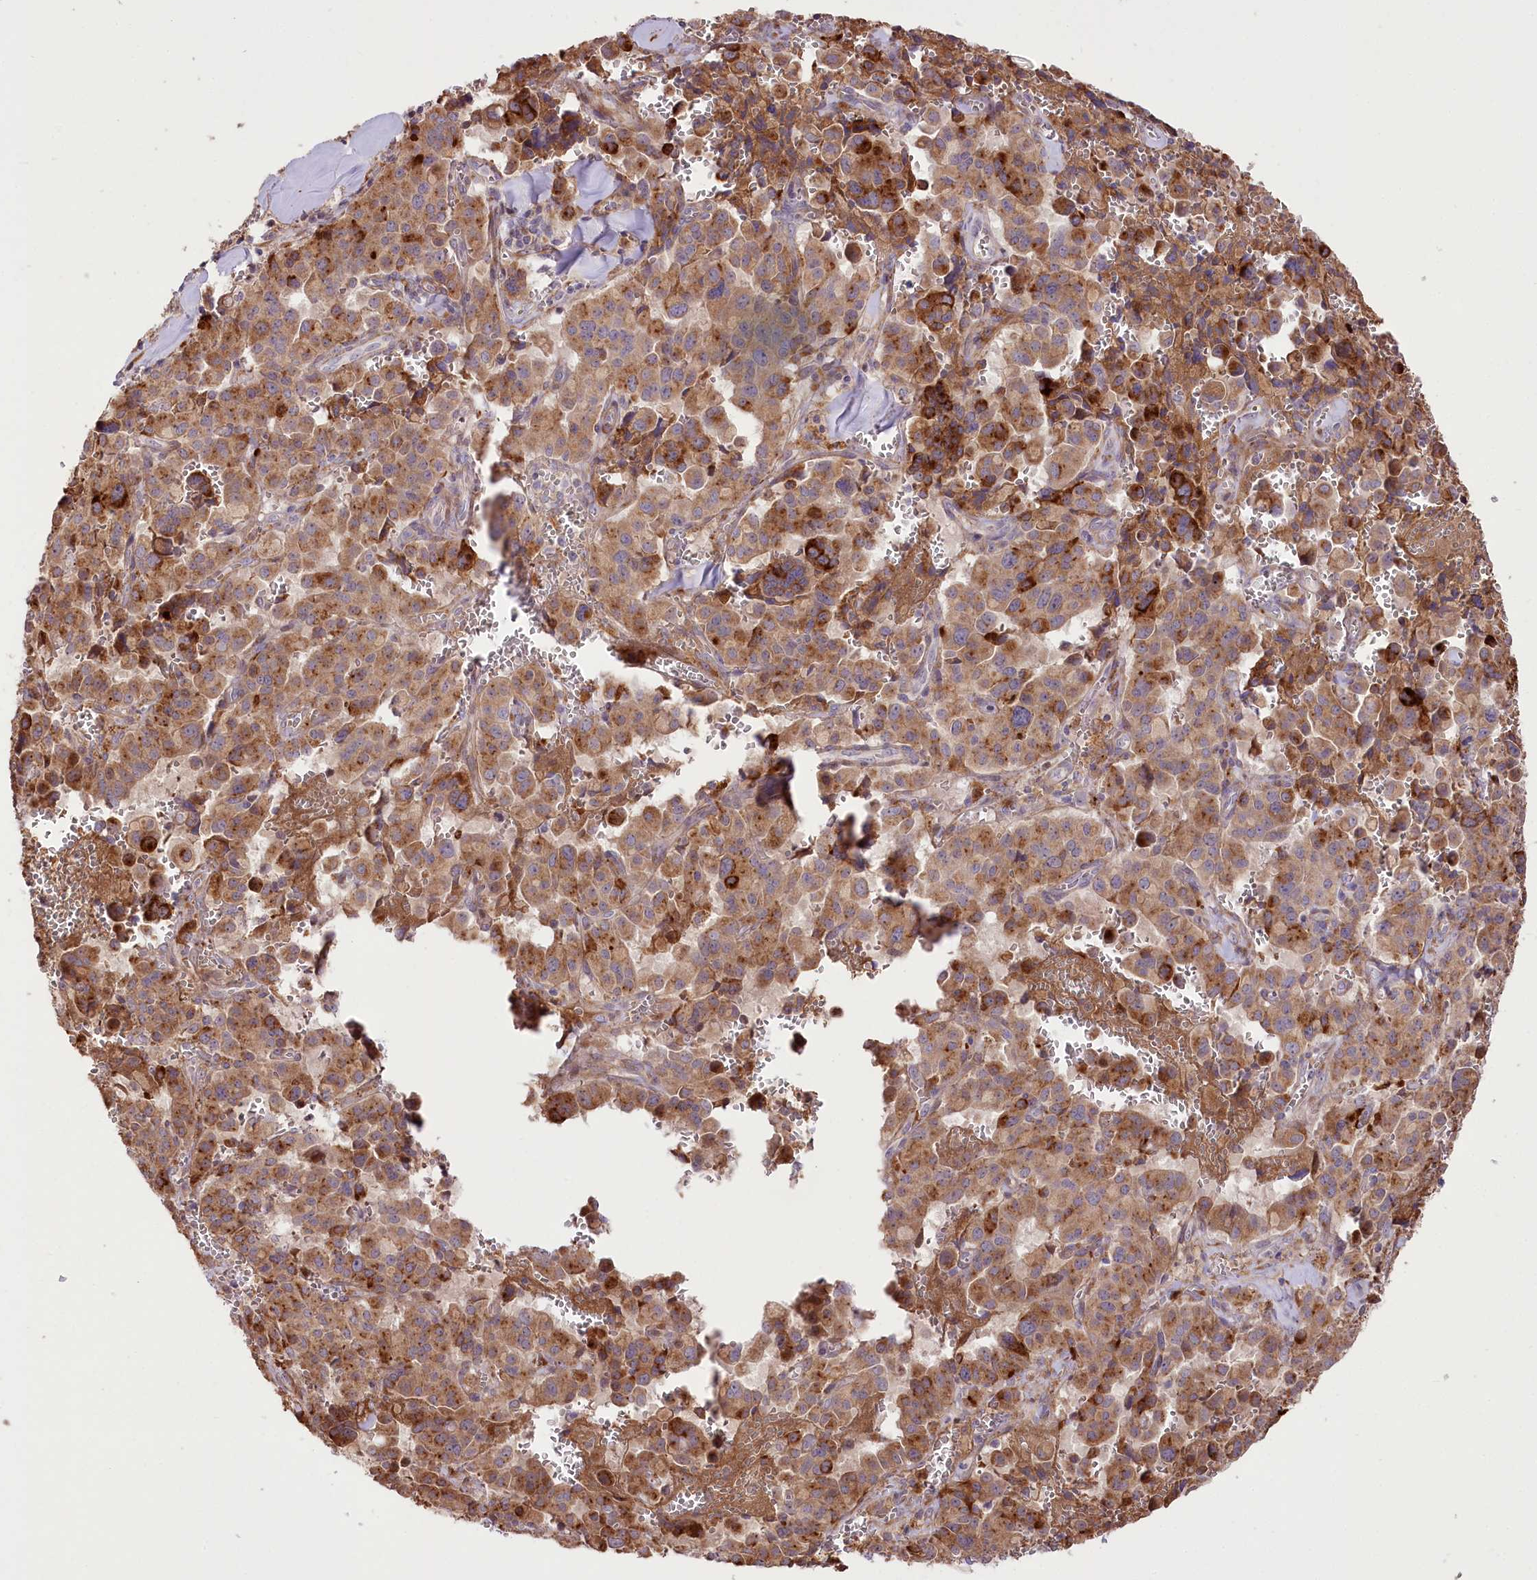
{"staining": {"intensity": "moderate", "quantity": ">75%", "location": "cytoplasmic/membranous"}, "tissue": "pancreatic cancer", "cell_type": "Tumor cells", "image_type": "cancer", "snomed": [{"axis": "morphology", "description": "Adenocarcinoma, NOS"}, {"axis": "topography", "description": "Pancreas"}], "caption": "IHC of adenocarcinoma (pancreatic) reveals medium levels of moderate cytoplasmic/membranous expression in approximately >75% of tumor cells. (DAB IHC with brightfield microscopy, high magnification).", "gene": "RNF24", "patient": {"sex": "male", "age": 65}}